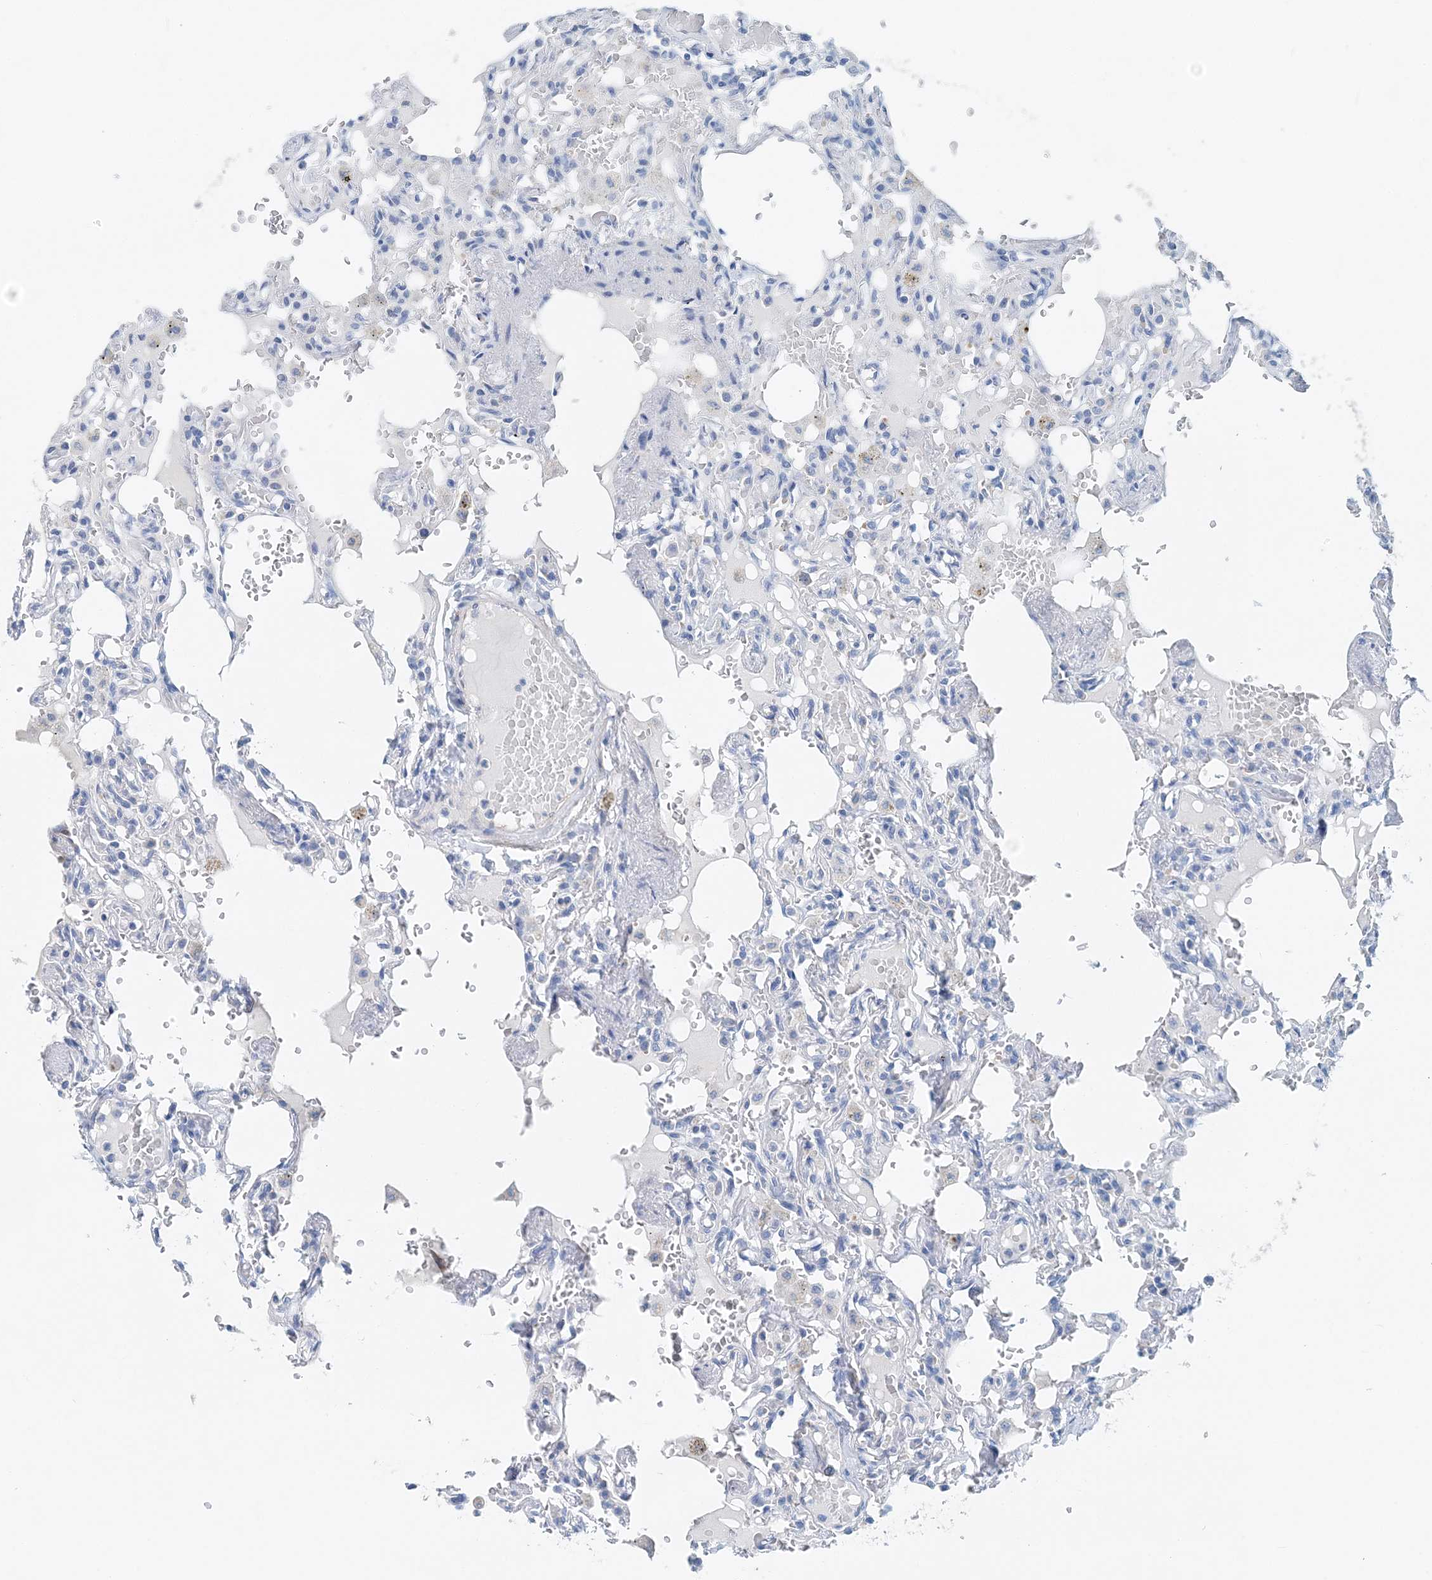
{"staining": {"intensity": "negative", "quantity": "none", "location": "none"}, "tissue": "lung", "cell_type": "Alveolar cells", "image_type": "normal", "snomed": [{"axis": "morphology", "description": "Normal tissue, NOS"}, {"axis": "topography", "description": "Lung"}], "caption": "A high-resolution micrograph shows immunohistochemistry staining of unremarkable lung, which exhibits no significant expression in alveolar cells.", "gene": "PFN2", "patient": {"sex": "male", "age": 21}}